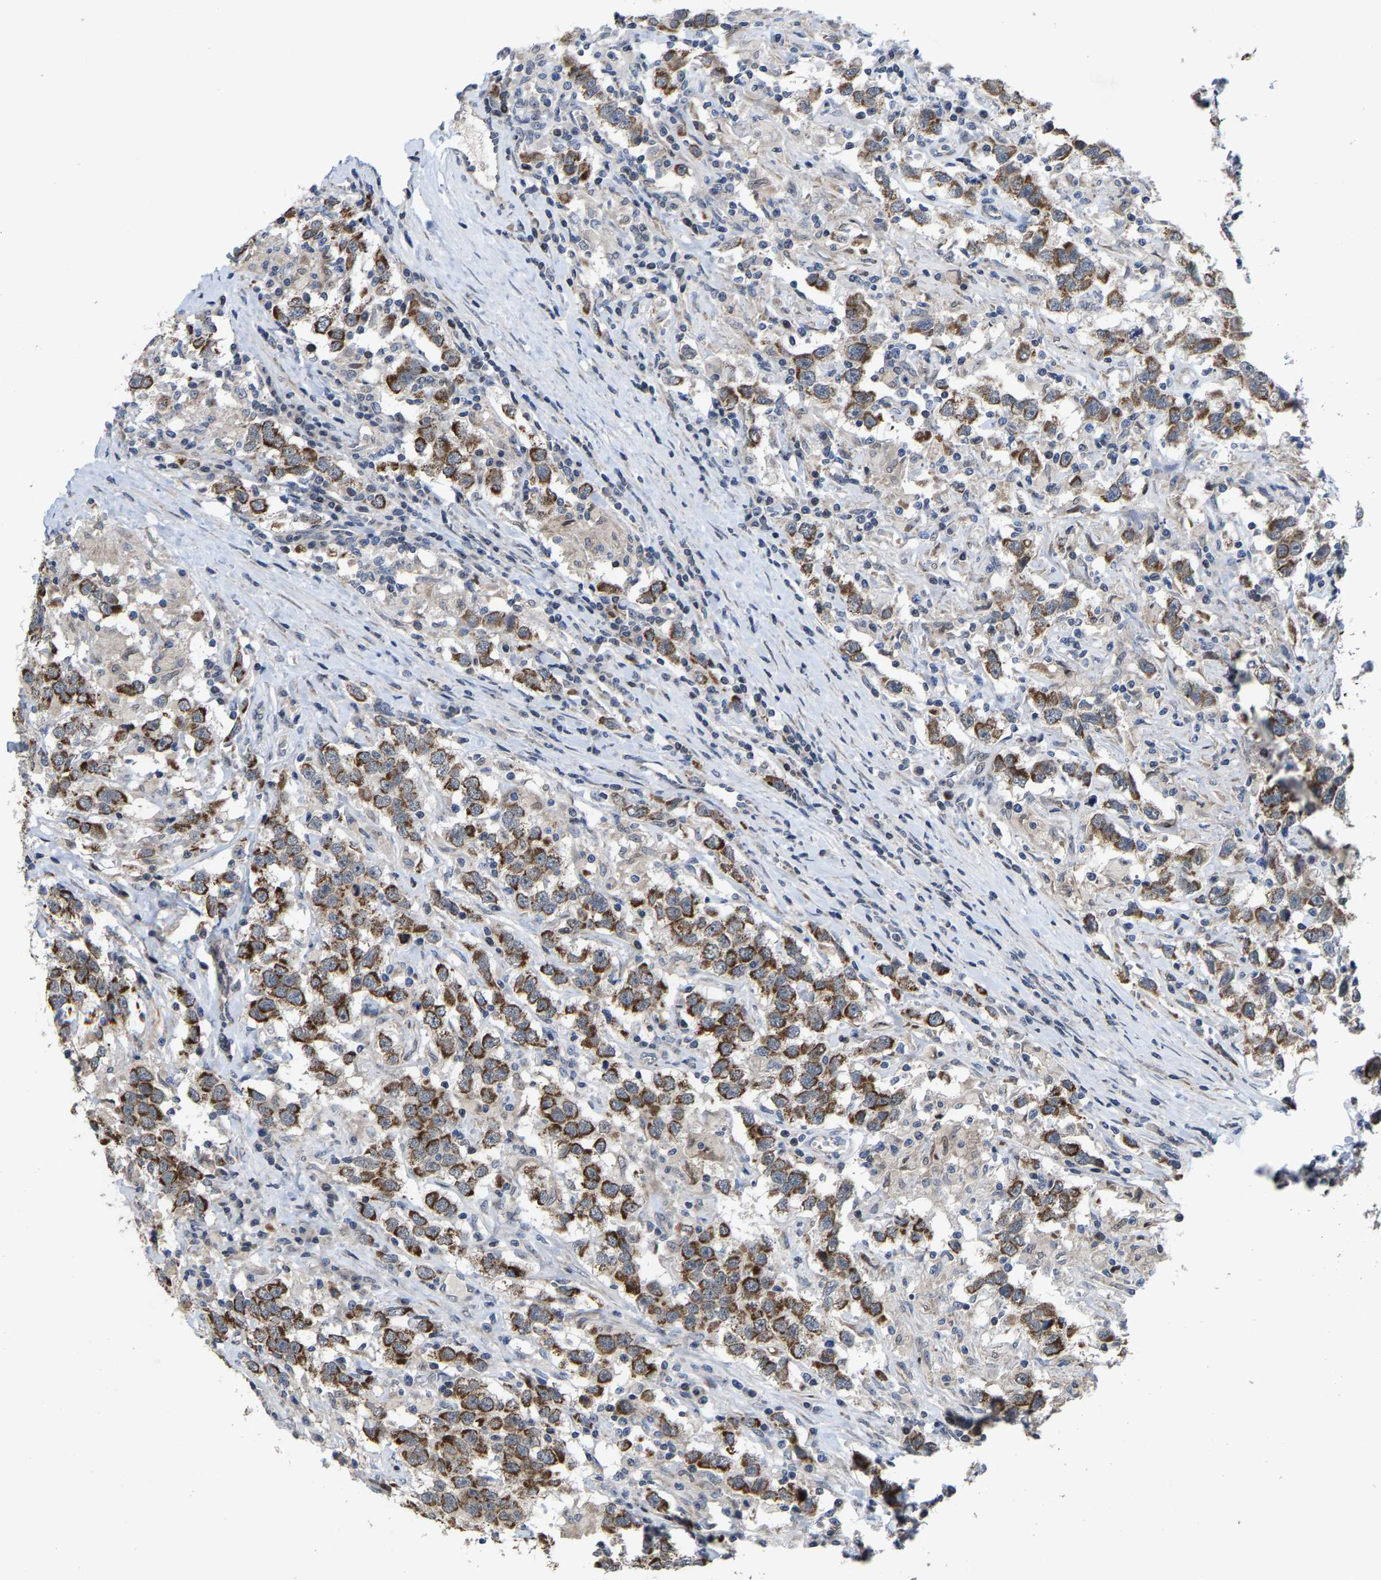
{"staining": {"intensity": "strong", "quantity": ">75%", "location": "cytoplasmic/membranous"}, "tissue": "testis cancer", "cell_type": "Tumor cells", "image_type": "cancer", "snomed": [{"axis": "morphology", "description": "Seminoma, NOS"}, {"axis": "topography", "description": "Testis"}], "caption": "An image of human testis seminoma stained for a protein reveals strong cytoplasmic/membranous brown staining in tumor cells.", "gene": "TDRKH", "patient": {"sex": "male", "age": 41}}